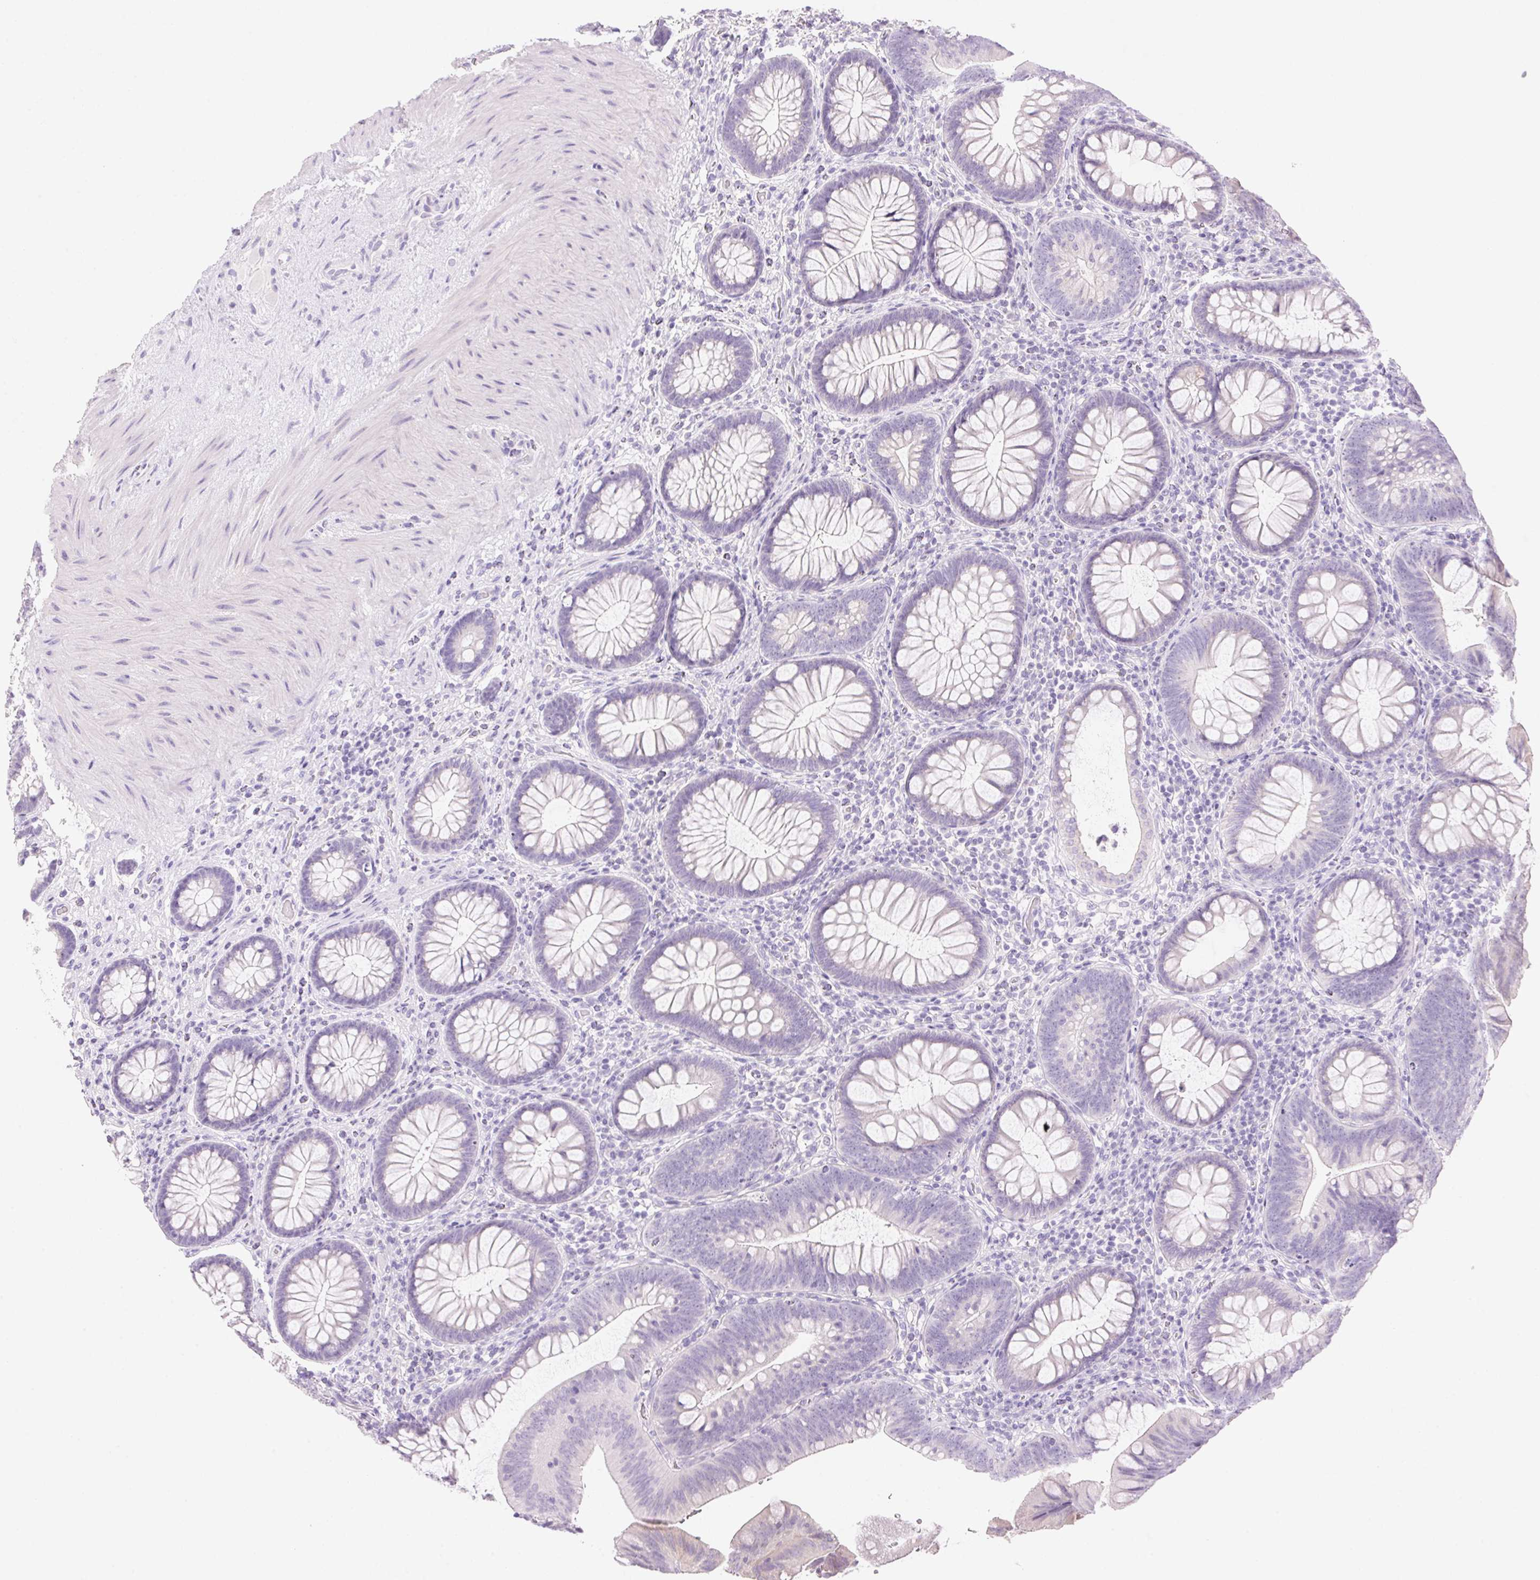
{"staining": {"intensity": "negative", "quantity": "none", "location": "none"}, "tissue": "colon", "cell_type": "Endothelial cells", "image_type": "normal", "snomed": [{"axis": "morphology", "description": "Normal tissue, NOS"}, {"axis": "morphology", "description": "Adenoma, NOS"}, {"axis": "topography", "description": "Soft tissue"}, {"axis": "topography", "description": "Colon"}], "caption": "DAB (3,3'-diaminobenzidine) immunohistochemical staining of benign human colon reveals no significant expression in endothelial cells. (DAB (3,3'-diaminobenzidine) IHC, high magnification).", "gene": "DHCR24", "patient": {"sex": "male", "age": 47}}